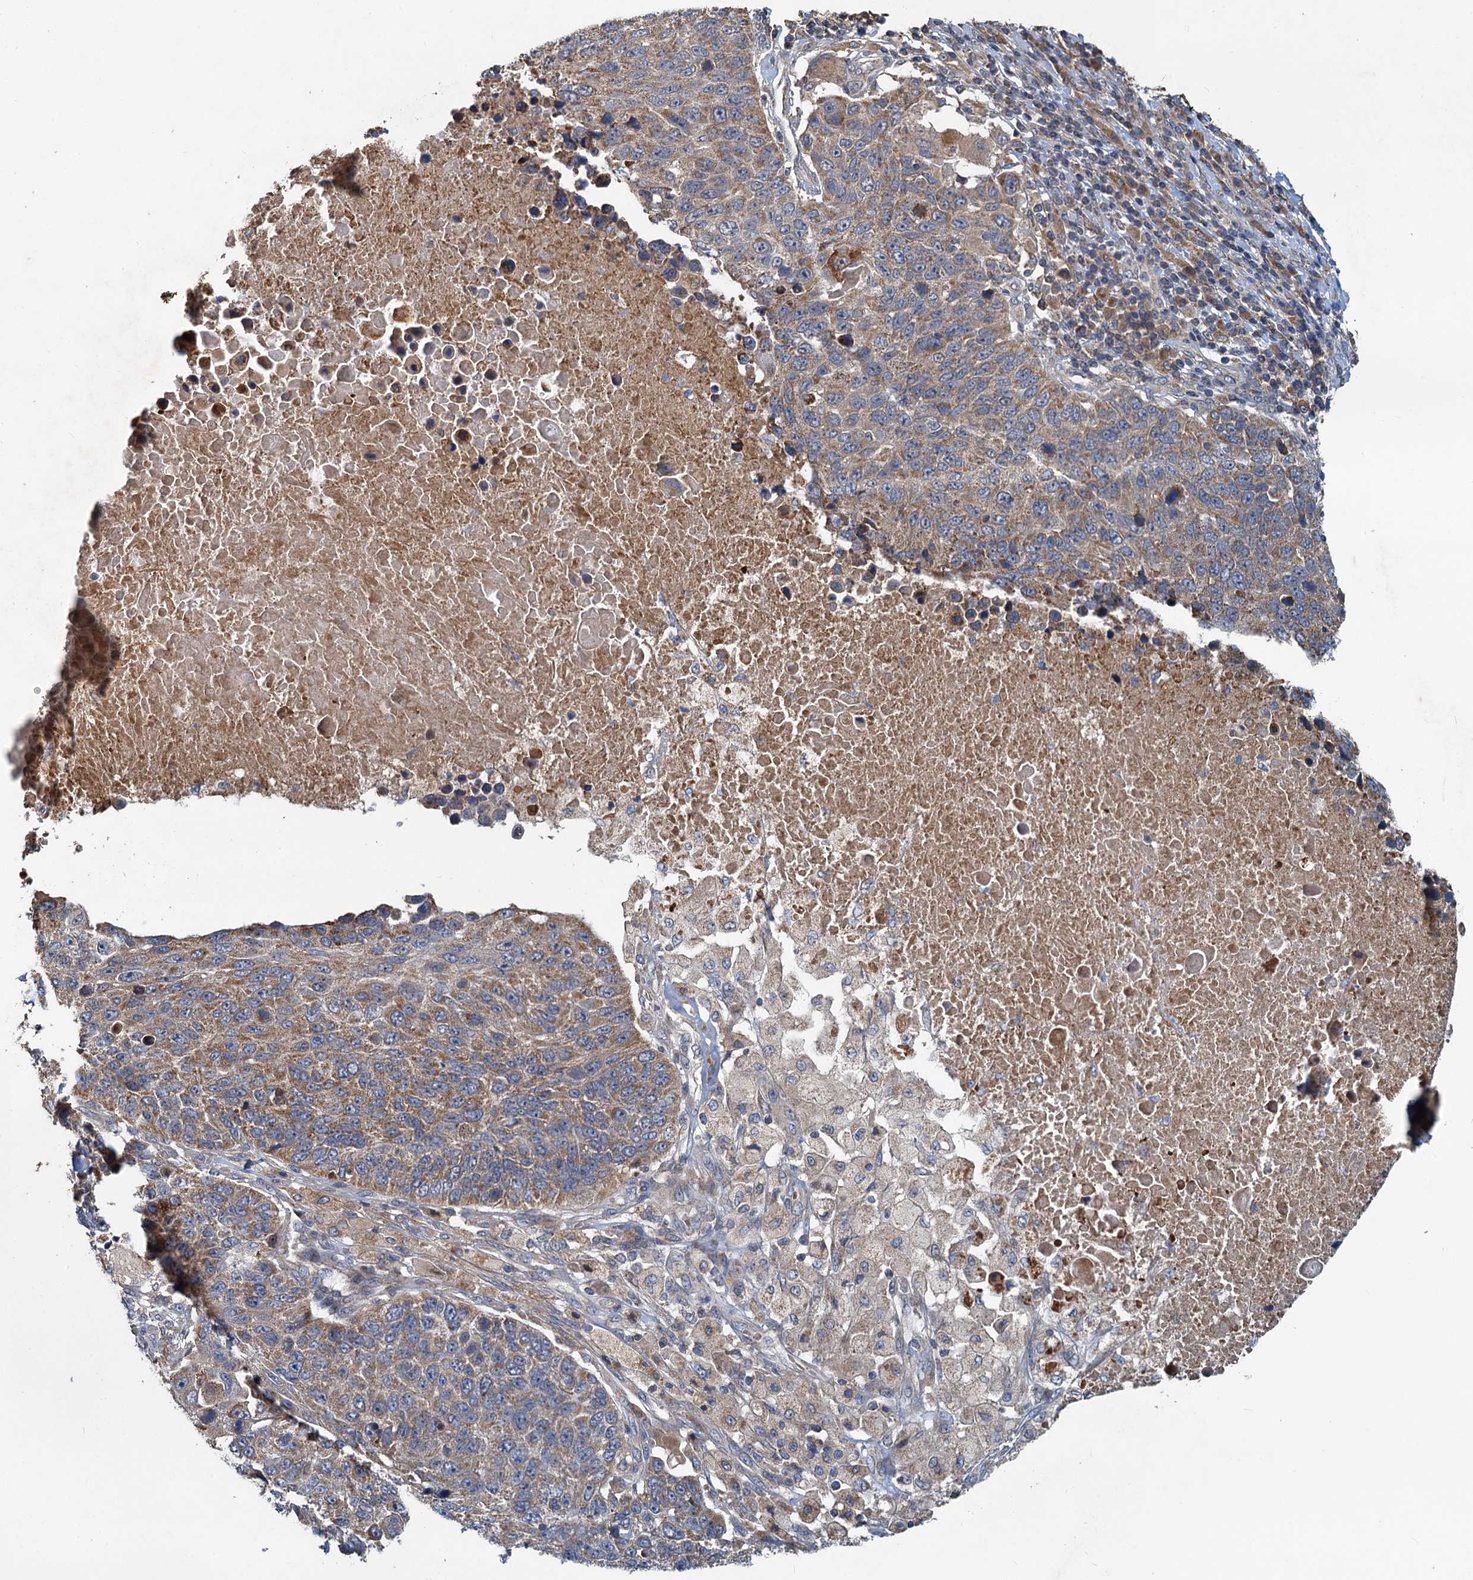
{"staining": {"intensity": "moderate", "quantity": ">75%", "location": "cytoplasmic/membranous"}, "tissue": "lung cancer", "cell_type": "Tumor cells", "image_type": "cancer", "snomed": [{"axis": "morphology", "description": "Normal tissue, NOS"}, {"axis": "morphology", "description": "Squamous cell carcinoma, NOS"}, {"axis": "topography", "description": "Lymph node"}, {"axis": "topography", "description": "Lung"}], "caption": "Immunohistochemistry of lung cancer demonstrates medium levels of moderate cytoplasmic/membranous expression in about >75% of tumor cells. Immunohistochemistry (ihc) stains the protein of interest in brown and the nuclei are stained blue.", "gene": "OTUB1", "patient": {"sex": "male", "age": 66}}